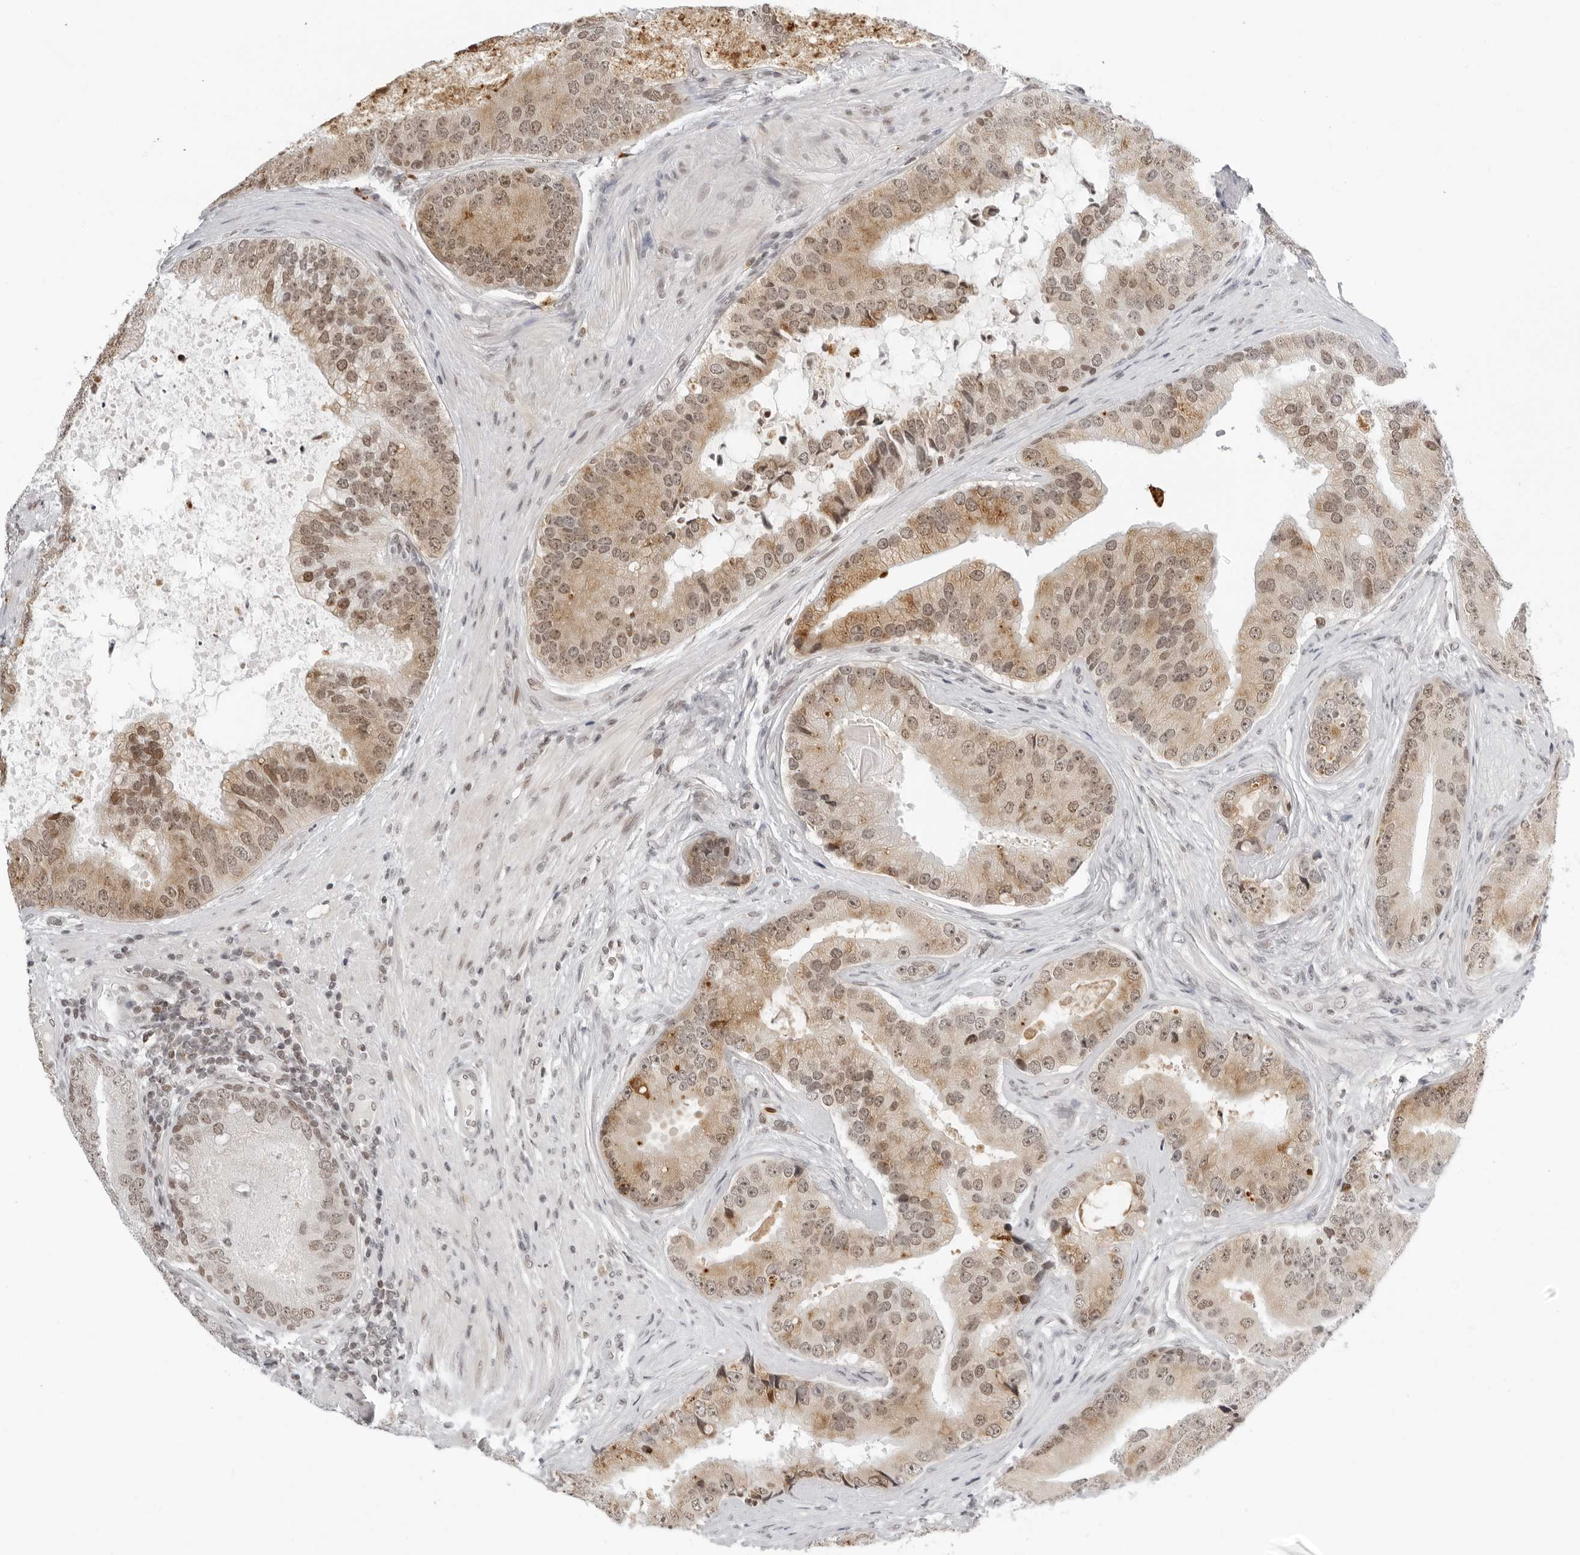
{"staining": {"intensity": "moderate", "quantity": ">75%", "location": "cytoplasmic/membranous,nuclear"}, "tissue": "prostate cancer", "cell_type": "Tumor cells", "image_type": "cancer", "snomed": [{"axis": "morphology", "description": "Adenocarcinoma, High grade"}, {"axis": "topography", "description": "Prostate"}], "caption": "IHC image of neoplastic tissue: prostate high-grade adenocarcinoma stained using immunohistochemistry exhibits medium levels of moderate protein expression localized specifically in the cytoplasmic/membranous and nuclear of tumor cells, appearing as a cytoplasmic/membranous and nuclear brown color.", "gene": "MSH6", "patient": {"sex": "male", "age": 70}}